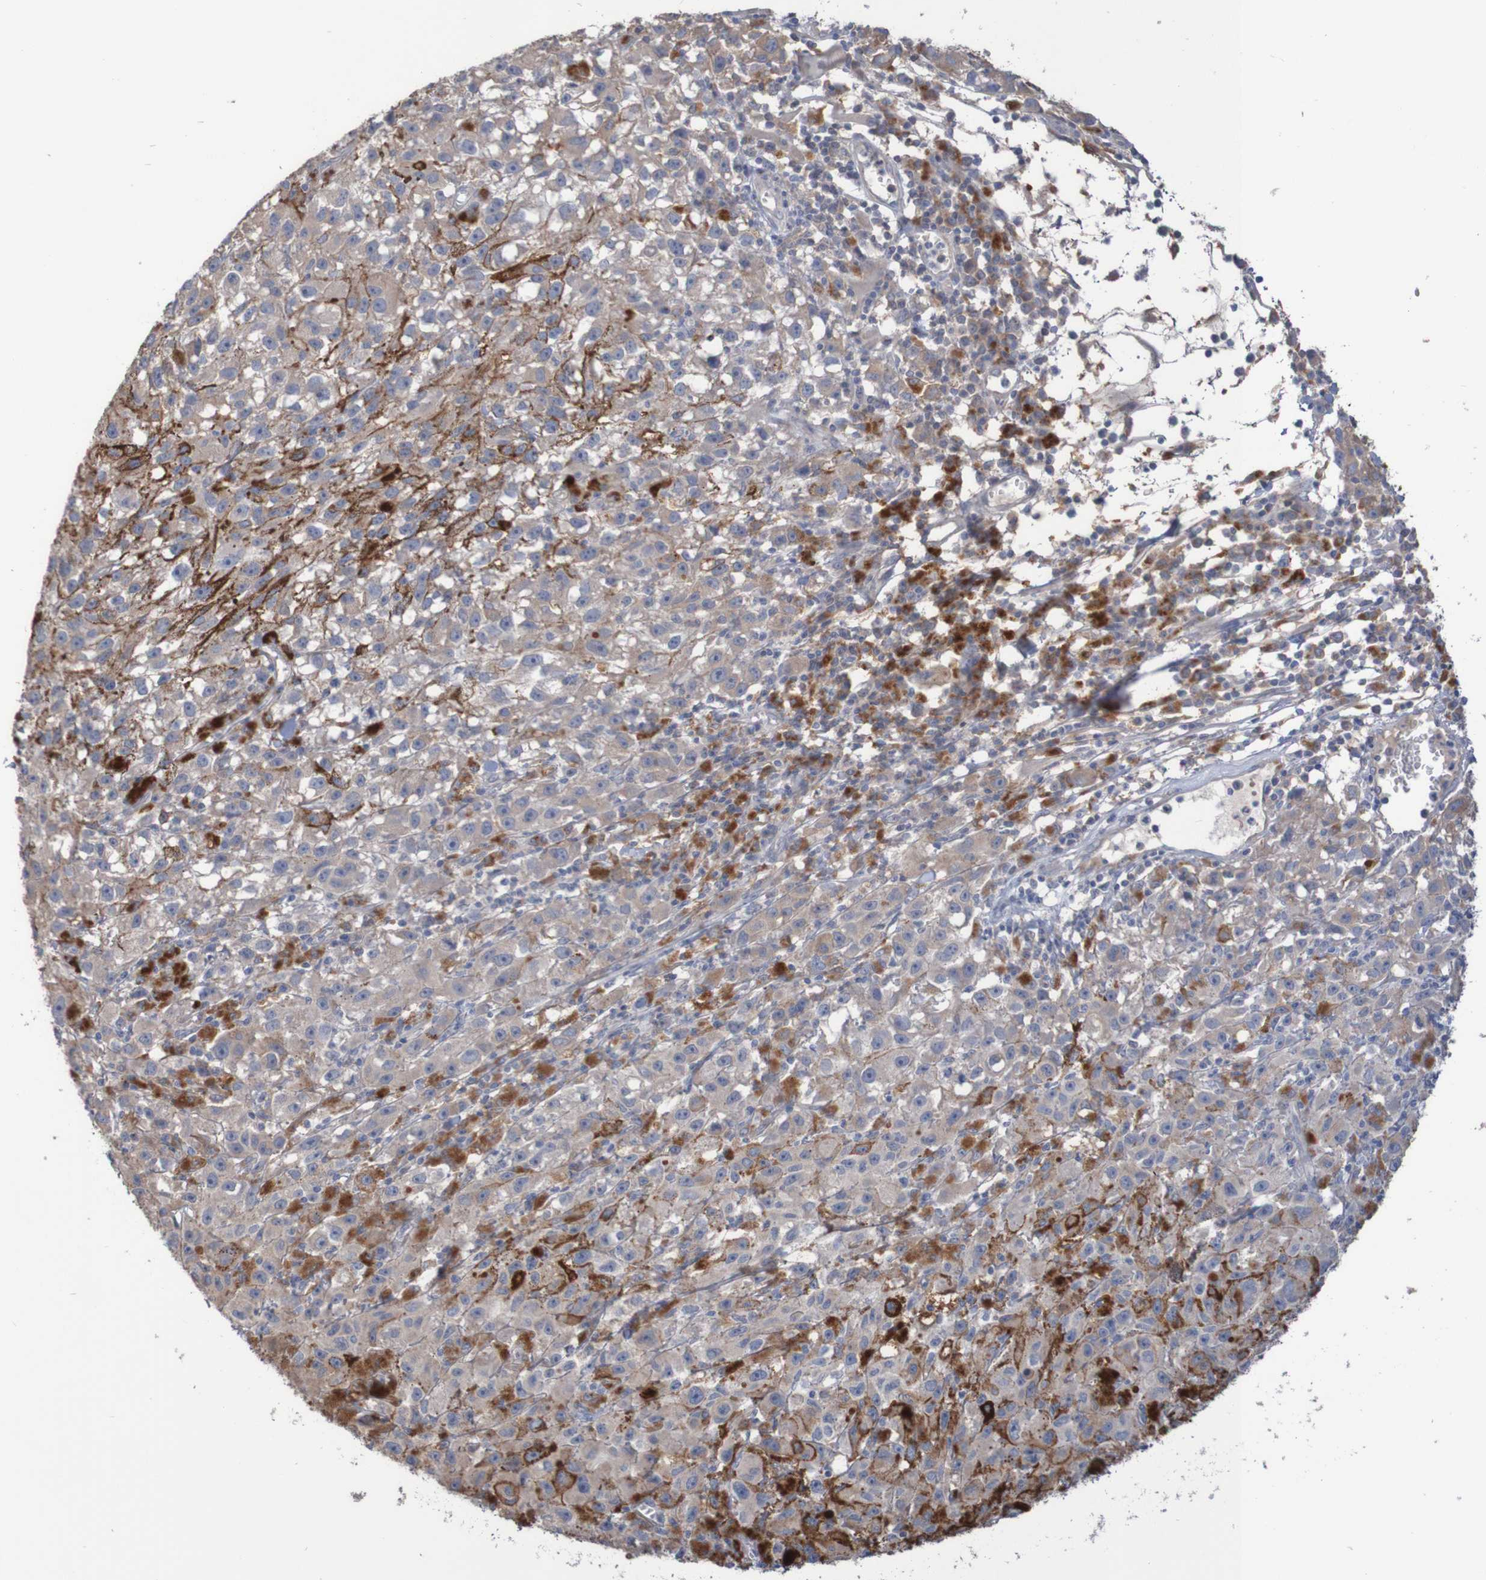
{"staining": {"intensity": "weak", "quantity": ">75%", "location": "cytoplasmic/membranous"}, "tissue": "melanoma", "cell_type": "Tumor cells", "image_type": "cancer", "snomed": [{"axis": "morphology", "description": "Malignant melanoma, NOS"}, {"axis": "topography", "description": "Skin"}], "caption": "Protein expression analysis of malignant melanoma demonstrates weak cytoplasmic/membranous staining in approximately >75% of tumor cells.", "gene": "PHYH", "patient": {"sex": "female", "age": 104}}